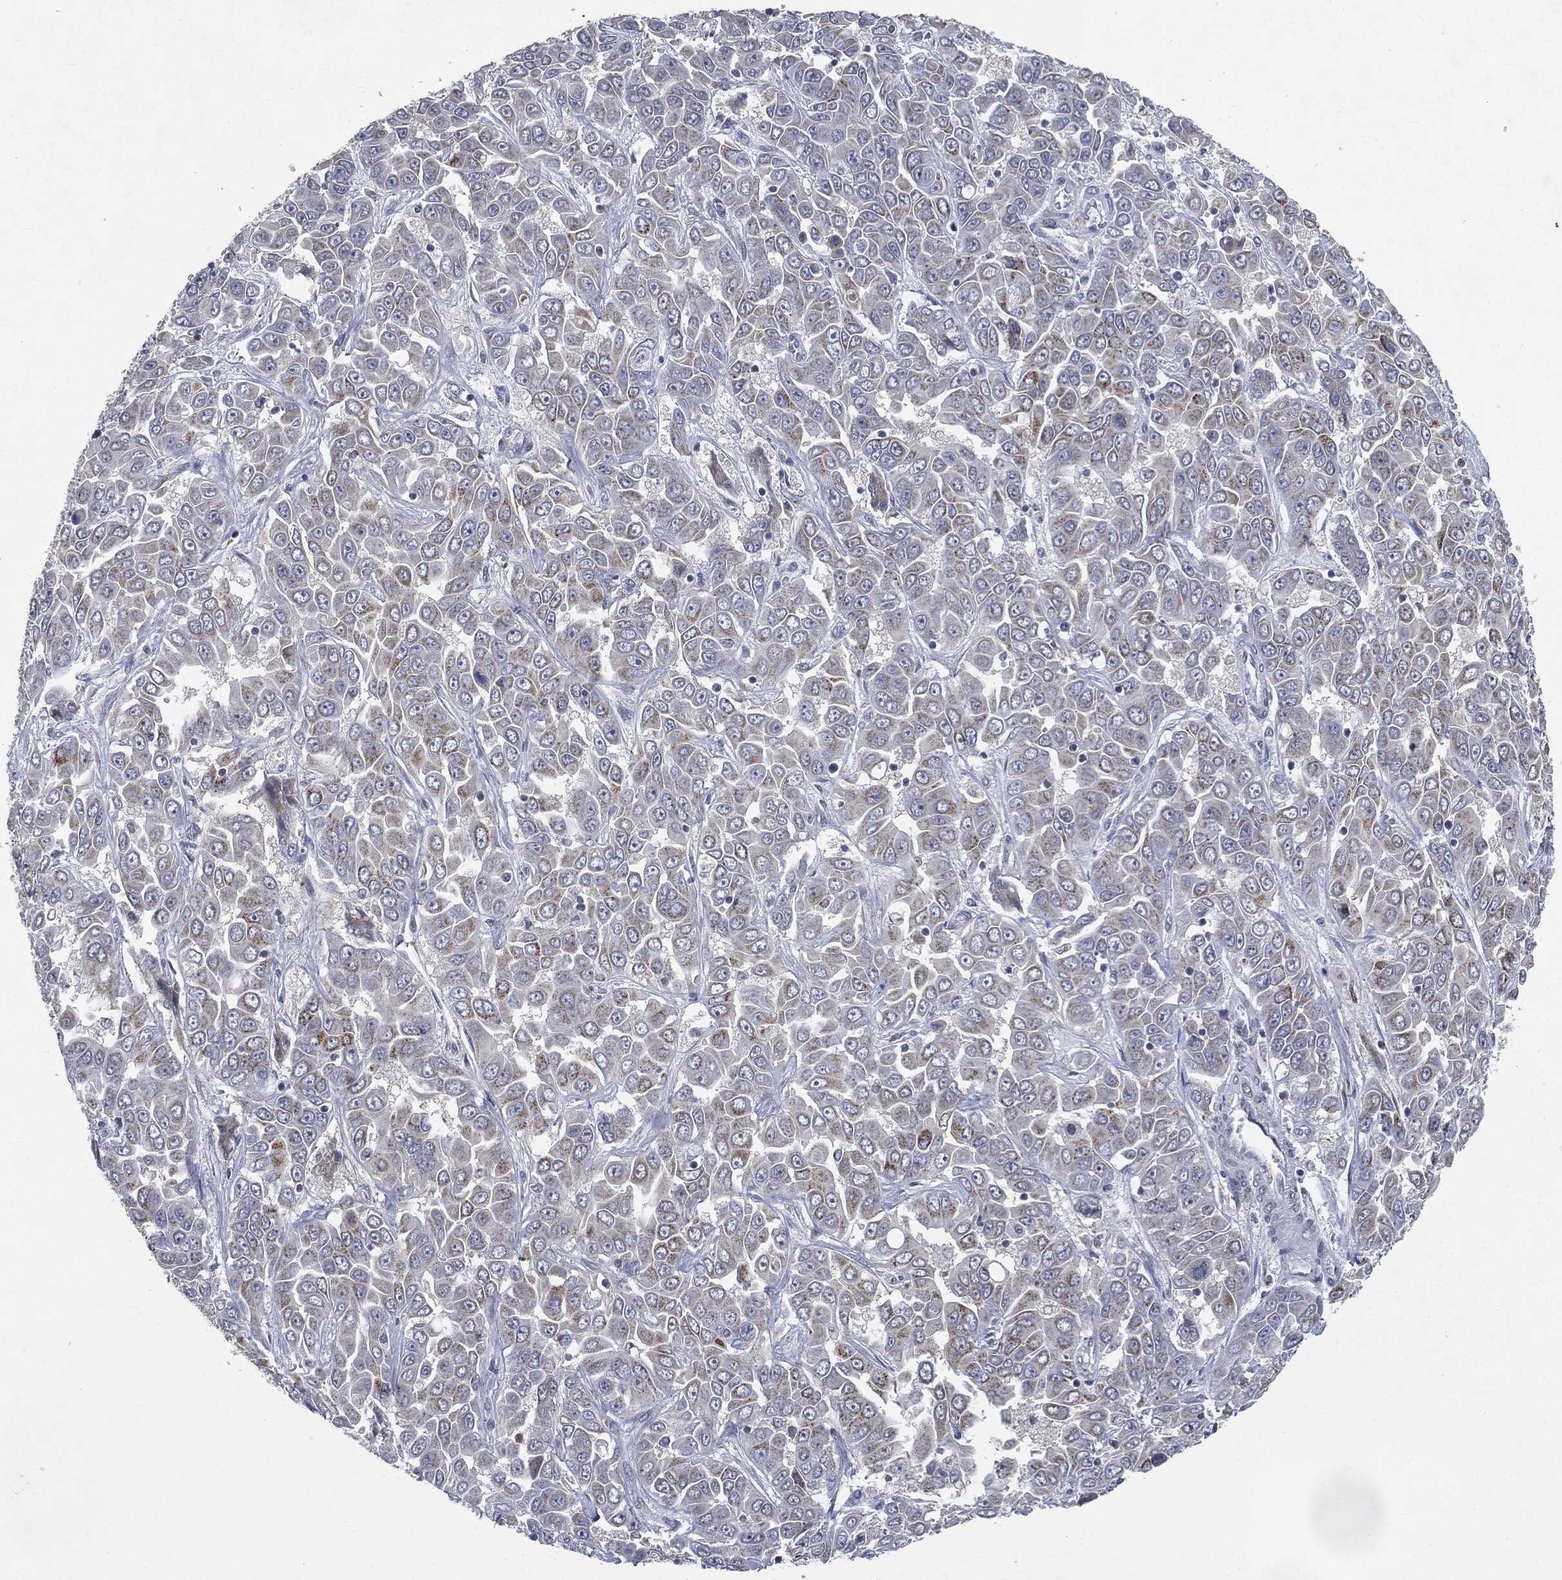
{"staining": {"intensity": "moderate", "quantity": "25%-75%", "location": "cytoplasmic/membranous"}, "tissue": "liver cancer", "cell_type": "Tumor cells", "image_type": "cancer", "snomed": [{"axis": "morphology", "description": "Cholangiocarcinoma"}, {"axis": "topography", "description": "Liver"}], "caption": "High-magnification brightfield microscopy of liver cancer (cholangiocarcinoma) stained with DAB (brown) and counterstained with hematoxylin (blue). tumor cells exhibit moderate cytoplasmic/membranous positivity is seen in about25%-75% of cells. The staining was performed using DAB, with brown indicating positive protein expression. Nuclei are stained blue with hematoxylin.", "gene": "CASD1", "patient": {"sex": "female", "age": 52}}